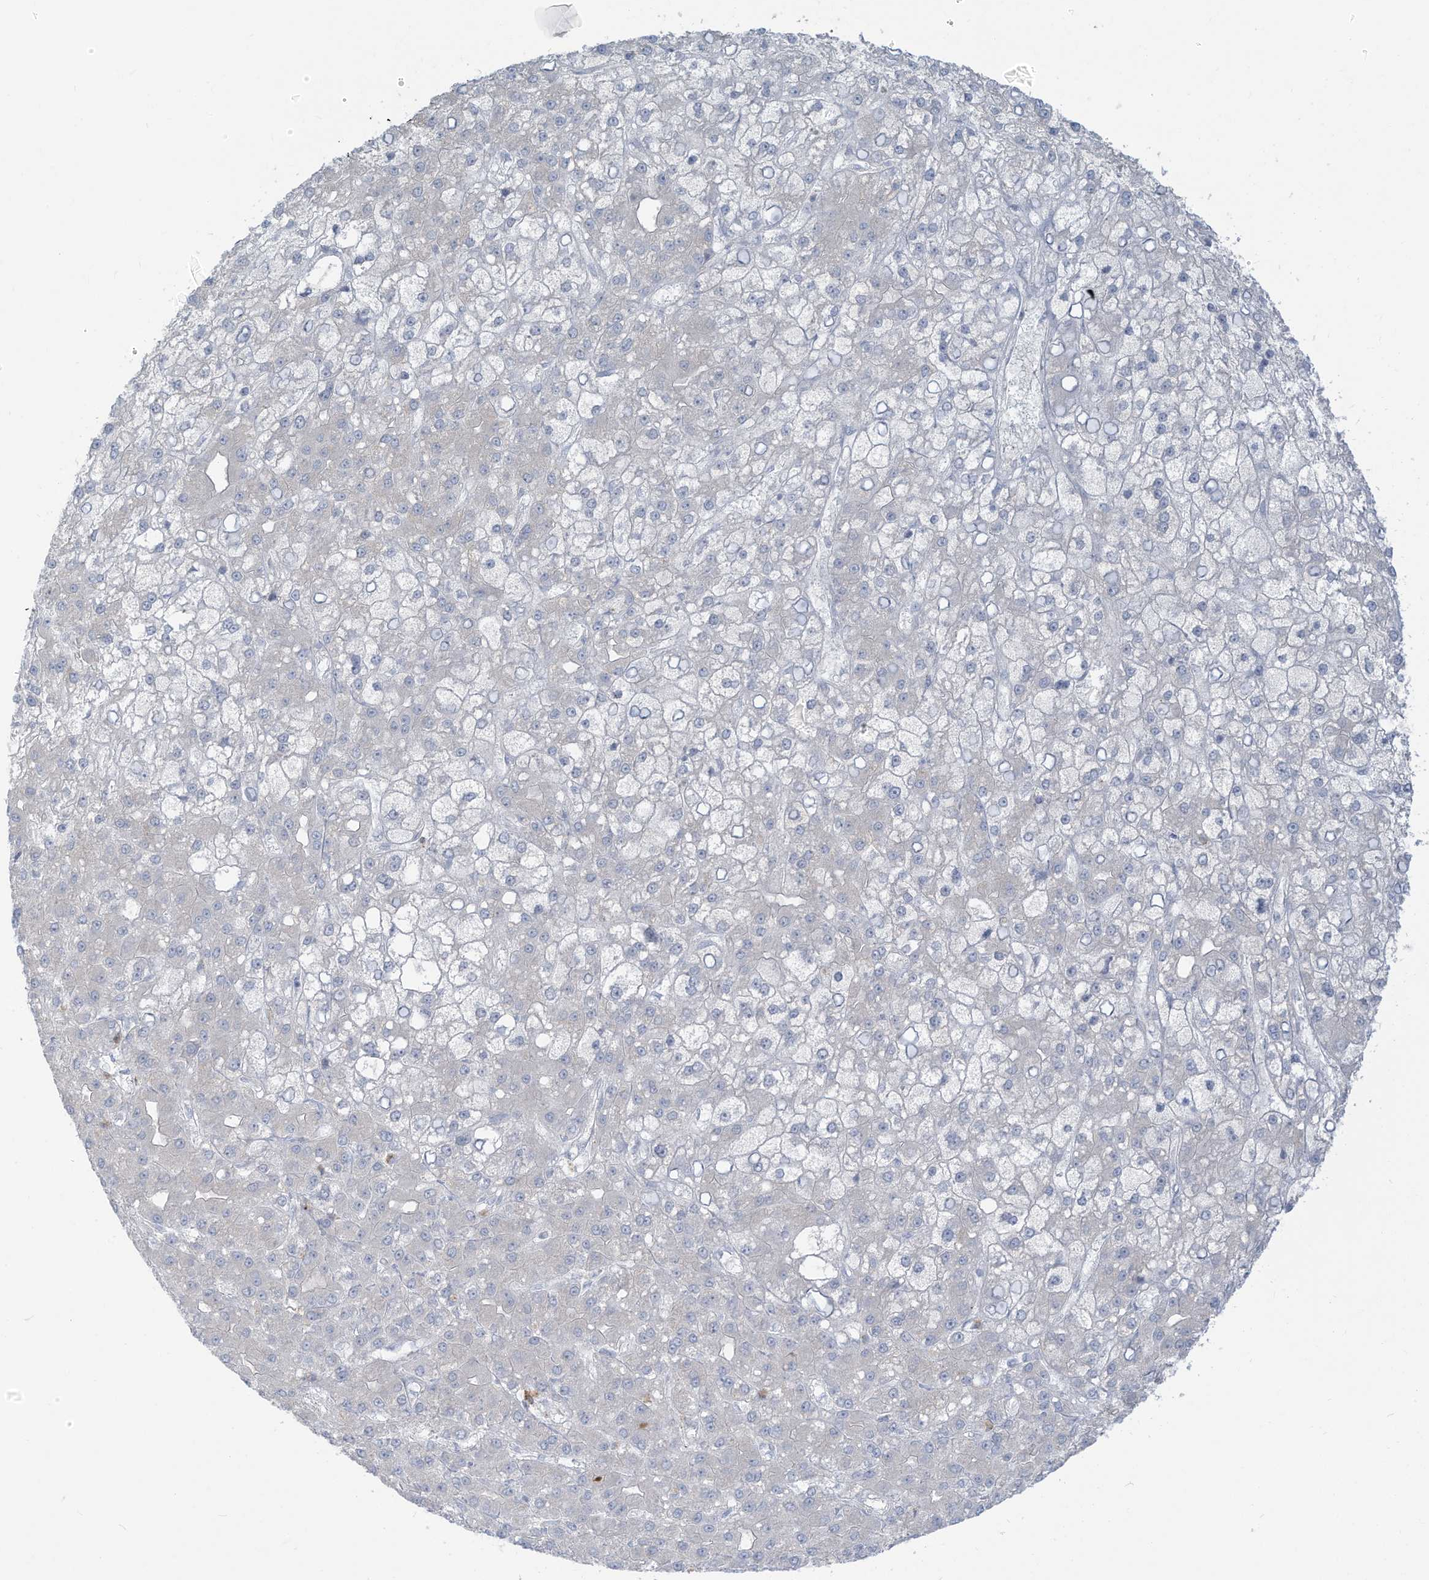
{"staining": {"intensity": "negative", "quantity": "none", "location": "none"}, "tissue": "liver cancer", "cell_type": "Tumor cells", "image_type": "cancer", "snomed": [{"axis": "morphology", "description": "Carcinoma, Hepatocellular, NOS"}, {"axis": "topography", "description": "Liver"}], "caption": "Histopathology image shows no significant protein staining in tumor cells of hepatocellular carcinoma (liver).", "gene": "NOTO", "patient": {"sex": "male", "age": 67}}